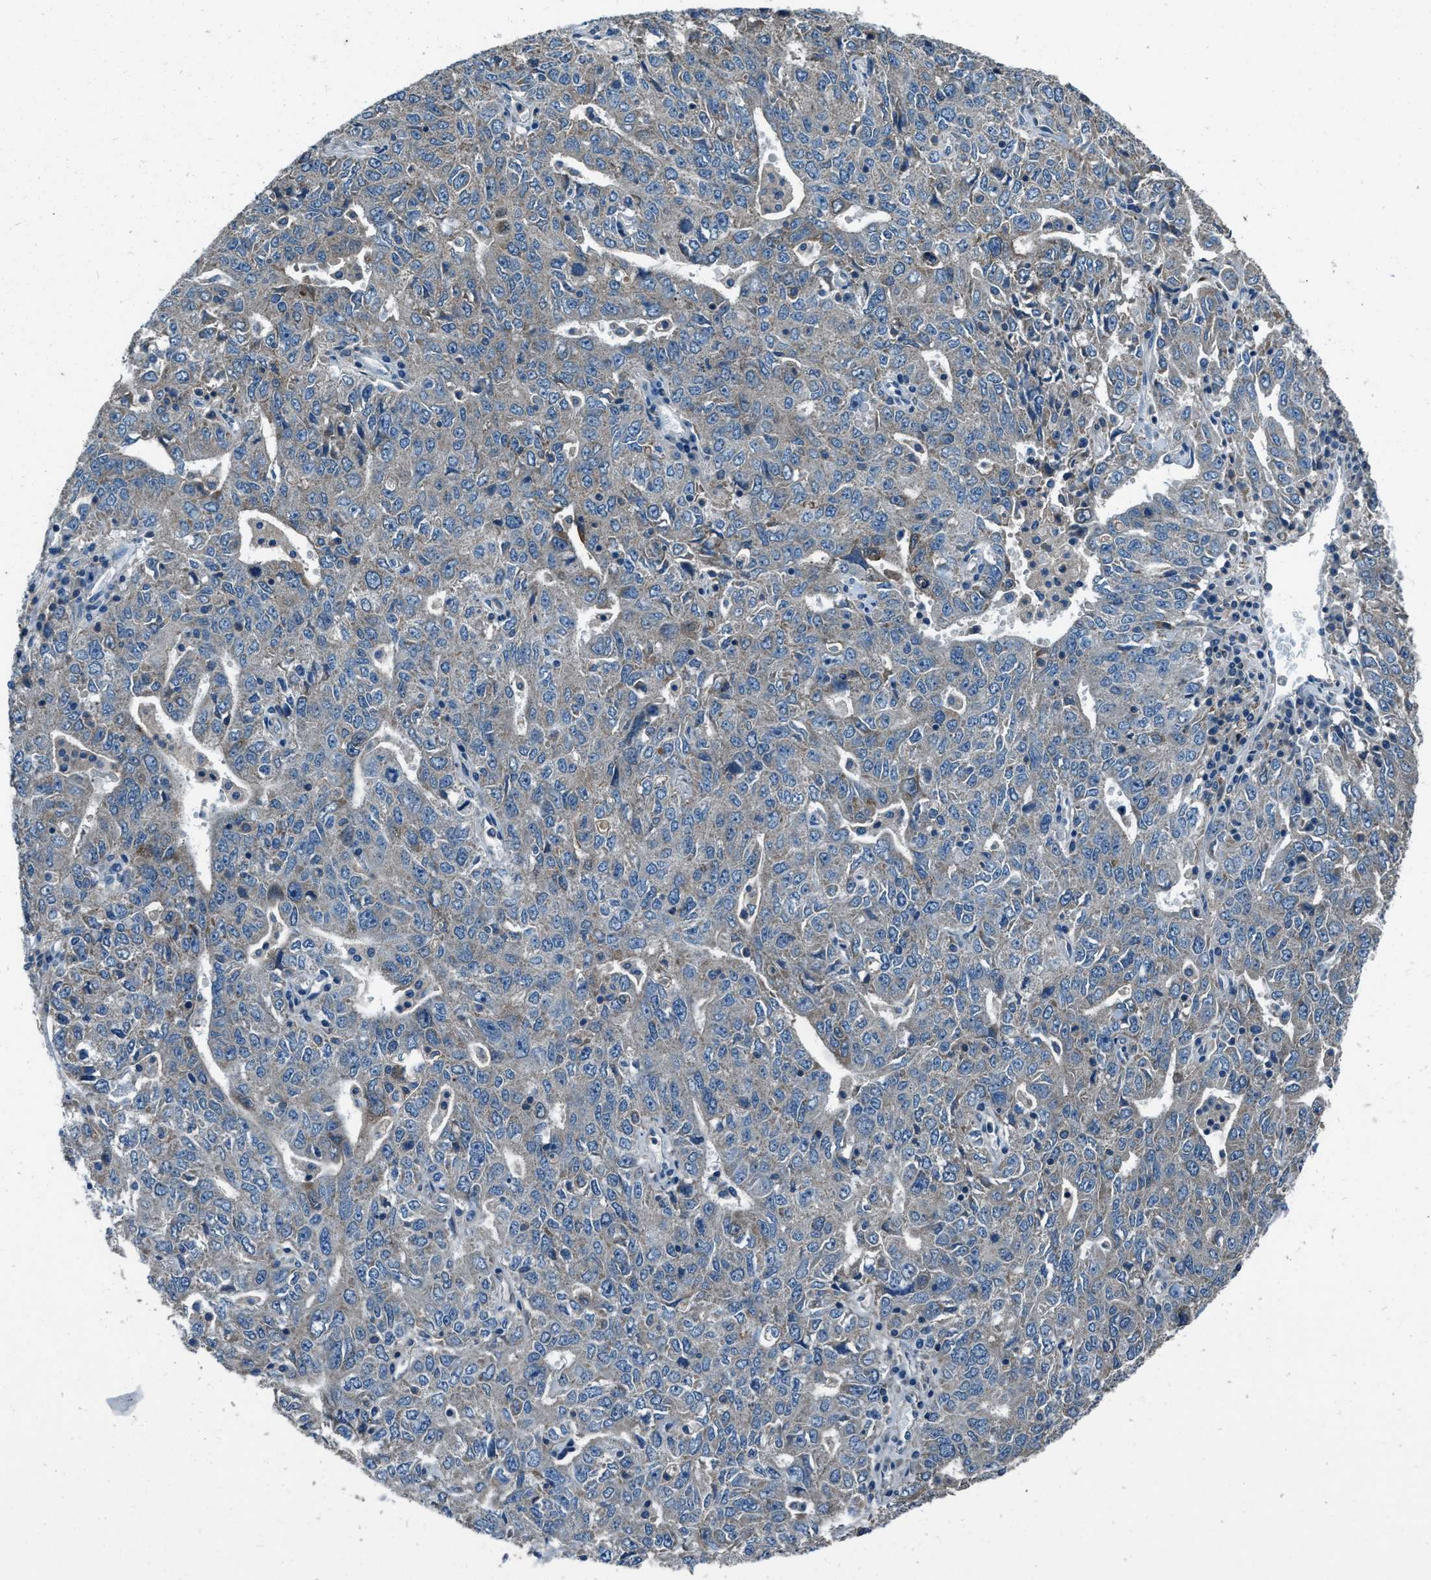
{"staining": {"intensity": "weak", "quantity": "<25%", "location": "cytoplasmic/membranous"}, "tissue": "ovarian cancer", "cell_type": "Tumor cells", "image_type": "cancer", "snomed": [{"axis": "morphology", "description": "Carcinoma, endometroid"}, {"axis": "topography", "description": "Ovary"}], "caption": "Ovarian endometroid carcinoma was stained to show a protein in brown. There is no significant staining in tumor cells.", "gene": "SVIL", "patient": {"sex": "female", "age": 62}}